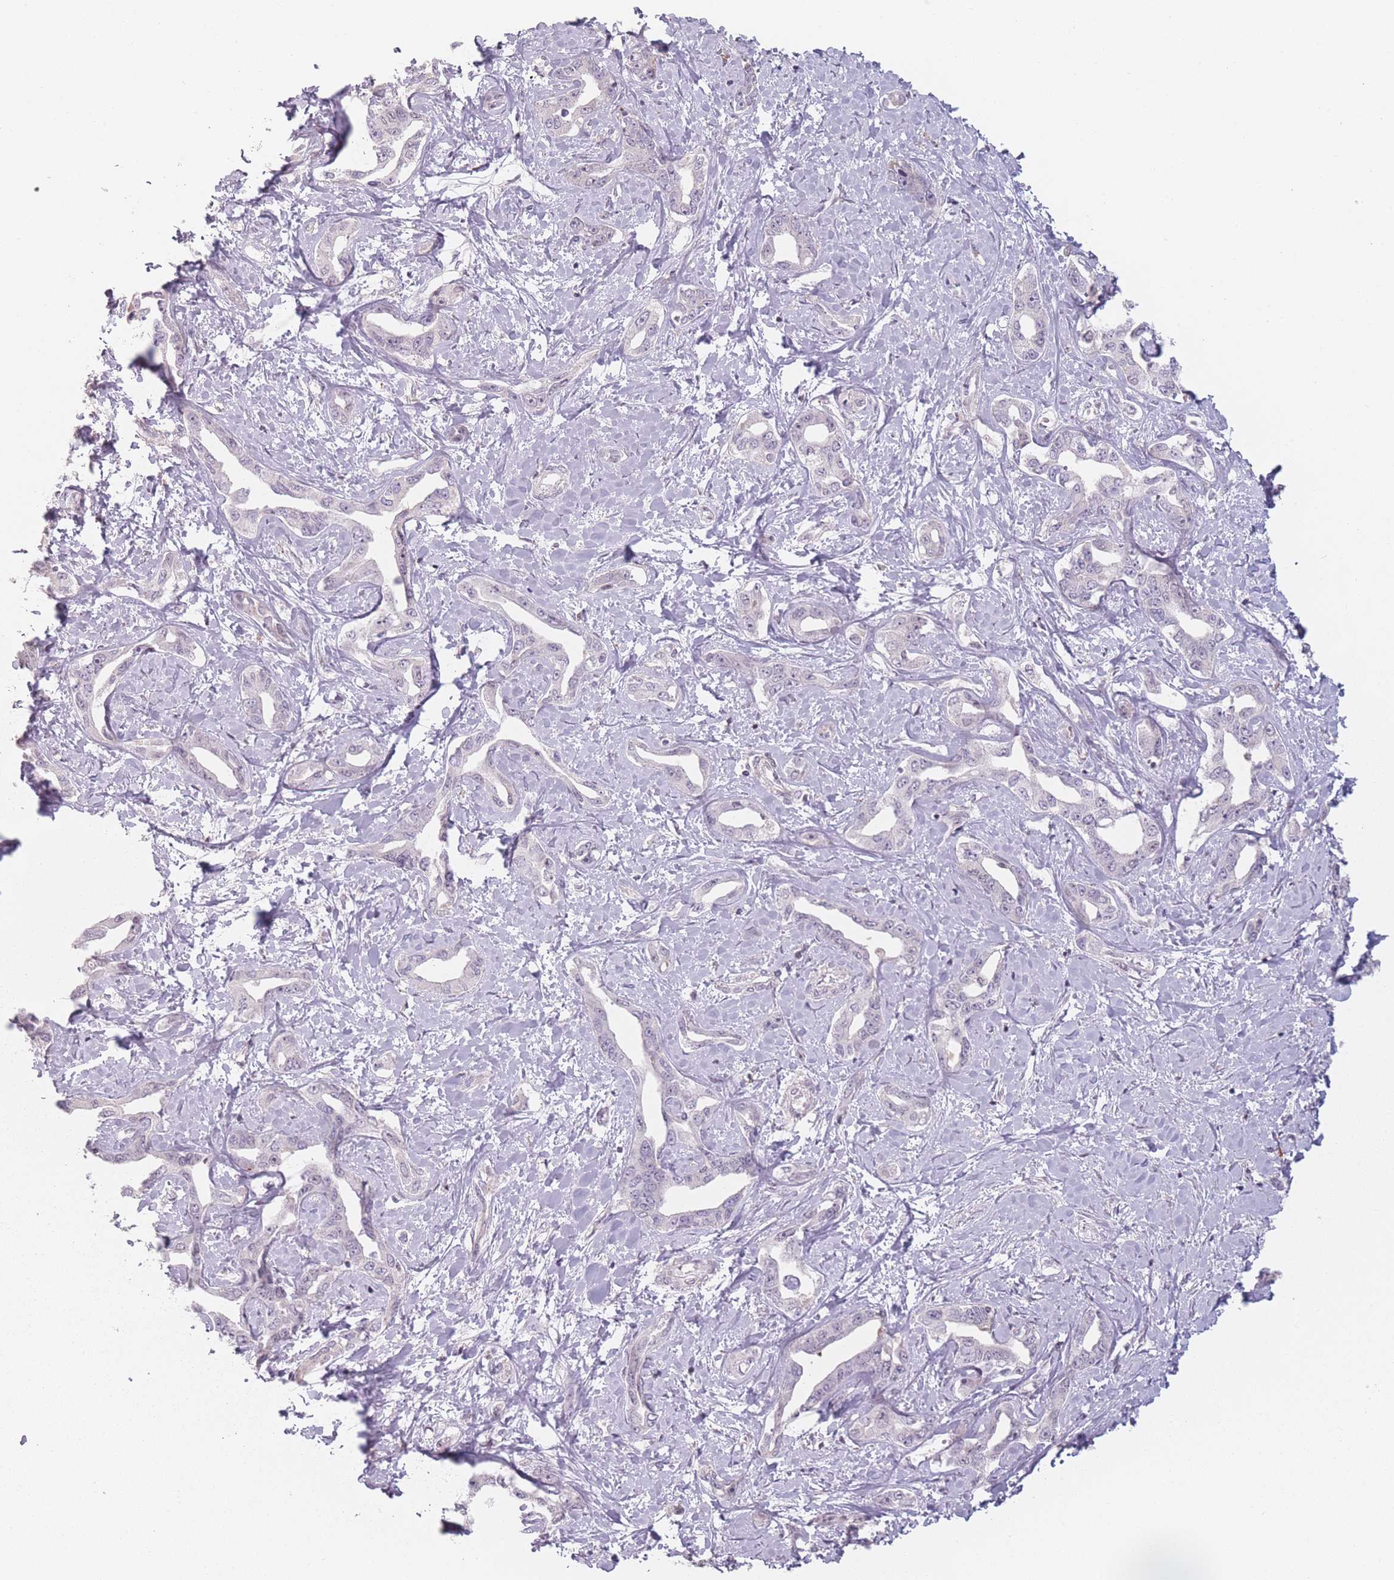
{"staining": {"intensity": "negative", "quantity": "none", "location": "none"}, "tissue": "liver cancer", "cell_type": "Tumor cells", "image_type": "cancer", "snomed": [{"axis": "morphology", "description": "Cholangiocarcinoma"}, {"axis": "topography", "description": "Liver"}], "caption": "The micrograph exhibits no staining of tumor cells in liver cancer. (Brightfield microscopy of DAB IHC at high magnification).", "gene": "OR10C1", "patient": {"sex": "male", "age": 59}}